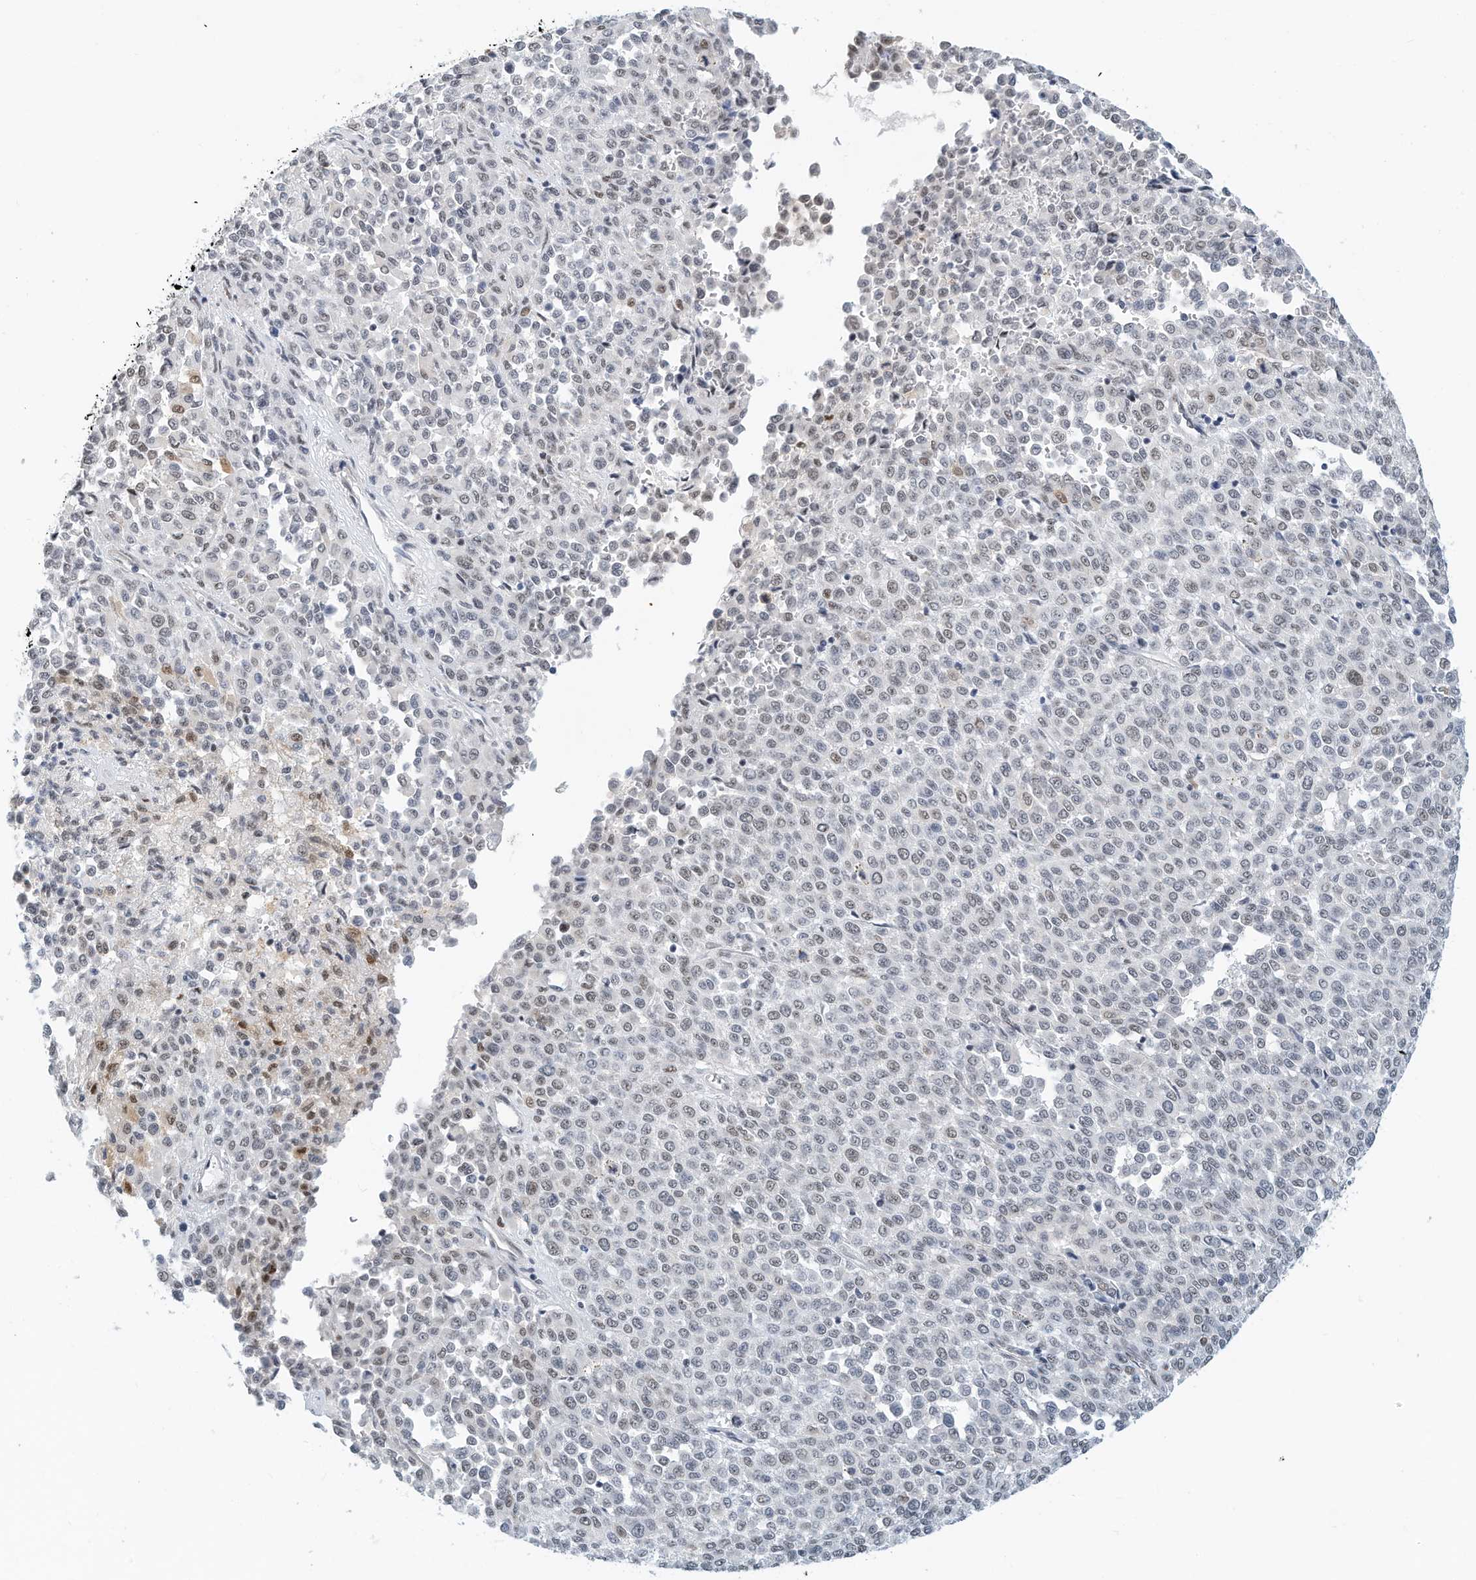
{"staining": {"intensity": "weak", "quantity": "<25%", "location": "nuclear"}, "tissue": "melanoma", "cell_type": "Tumor cells", "image_type": "cancer", "snomed": [{"axis": "morphology", "description": "Malignant melanoma, Metastatic site"}, {"axis": "topography", "description": "Pancreas"}], "caption": "The immunohistochemistry (IHC) photomicrograph has no significant positivity in tumor cells of melanoma tissue. (Immunohistochemistry, brightfield microscopy, high magnification).", "gene": "ARHGAP28", "patient": {"sex": "female", "age": 30}}